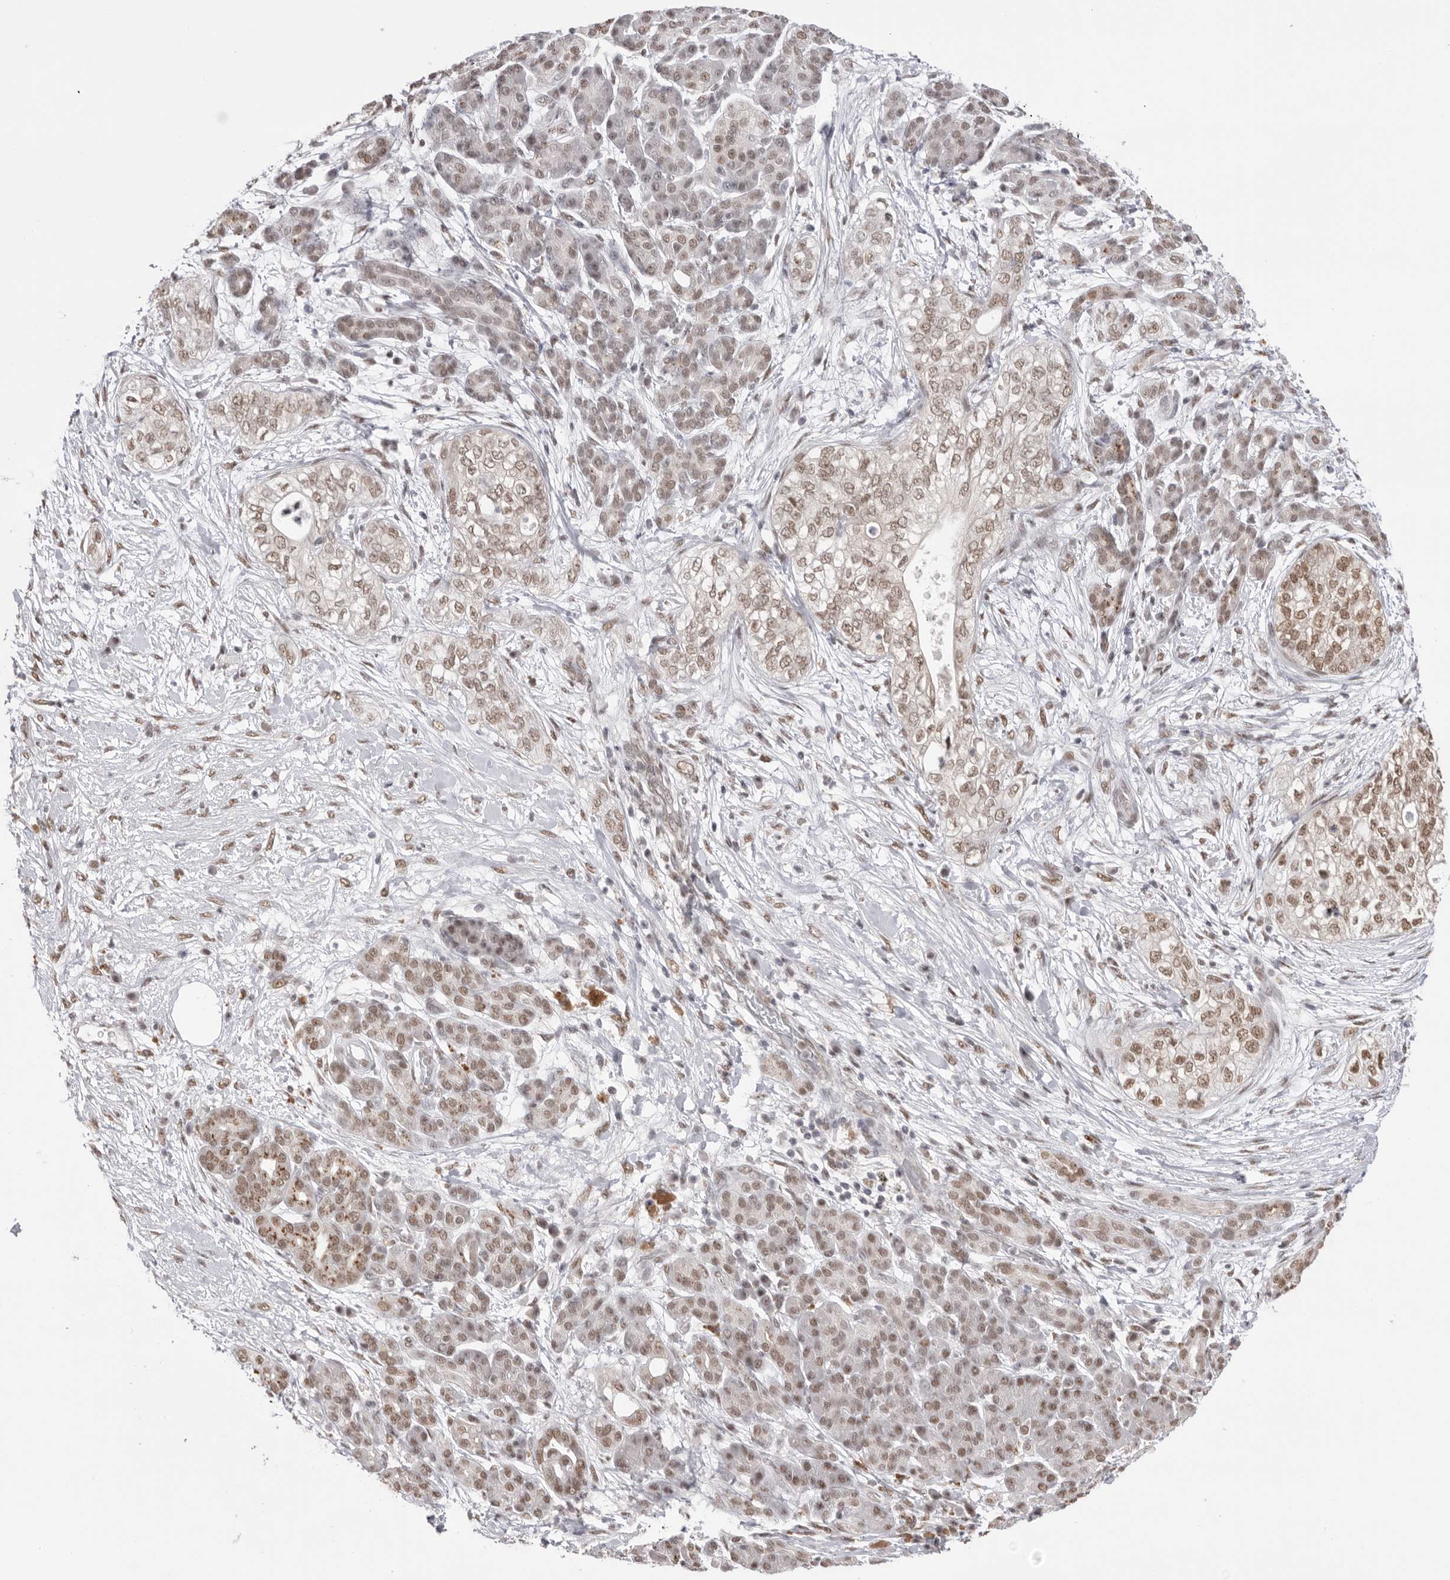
{"staining": {"intensity": "moderate", "quantity": ">75%", "location": "nuclear"}, "tissue": "pancreatic cancer", "cell_type": "Tumor cells", "image_type": "cancer", "snomed": [{"axis": "morphology", "description": "Adenocarcinoma, NOS"}, {"axis": "topography", "description": "Pancreas"}], "caption": "DAB (3,3'-diaminobenzidine) immunohistochemical staining of adenocarcinoma (pancreatic) displays moderate nuclear protein staining in about >75% of tumor cells.", "gene": "BCLAF3", "patient": {"sex": "male", "age": 72}}